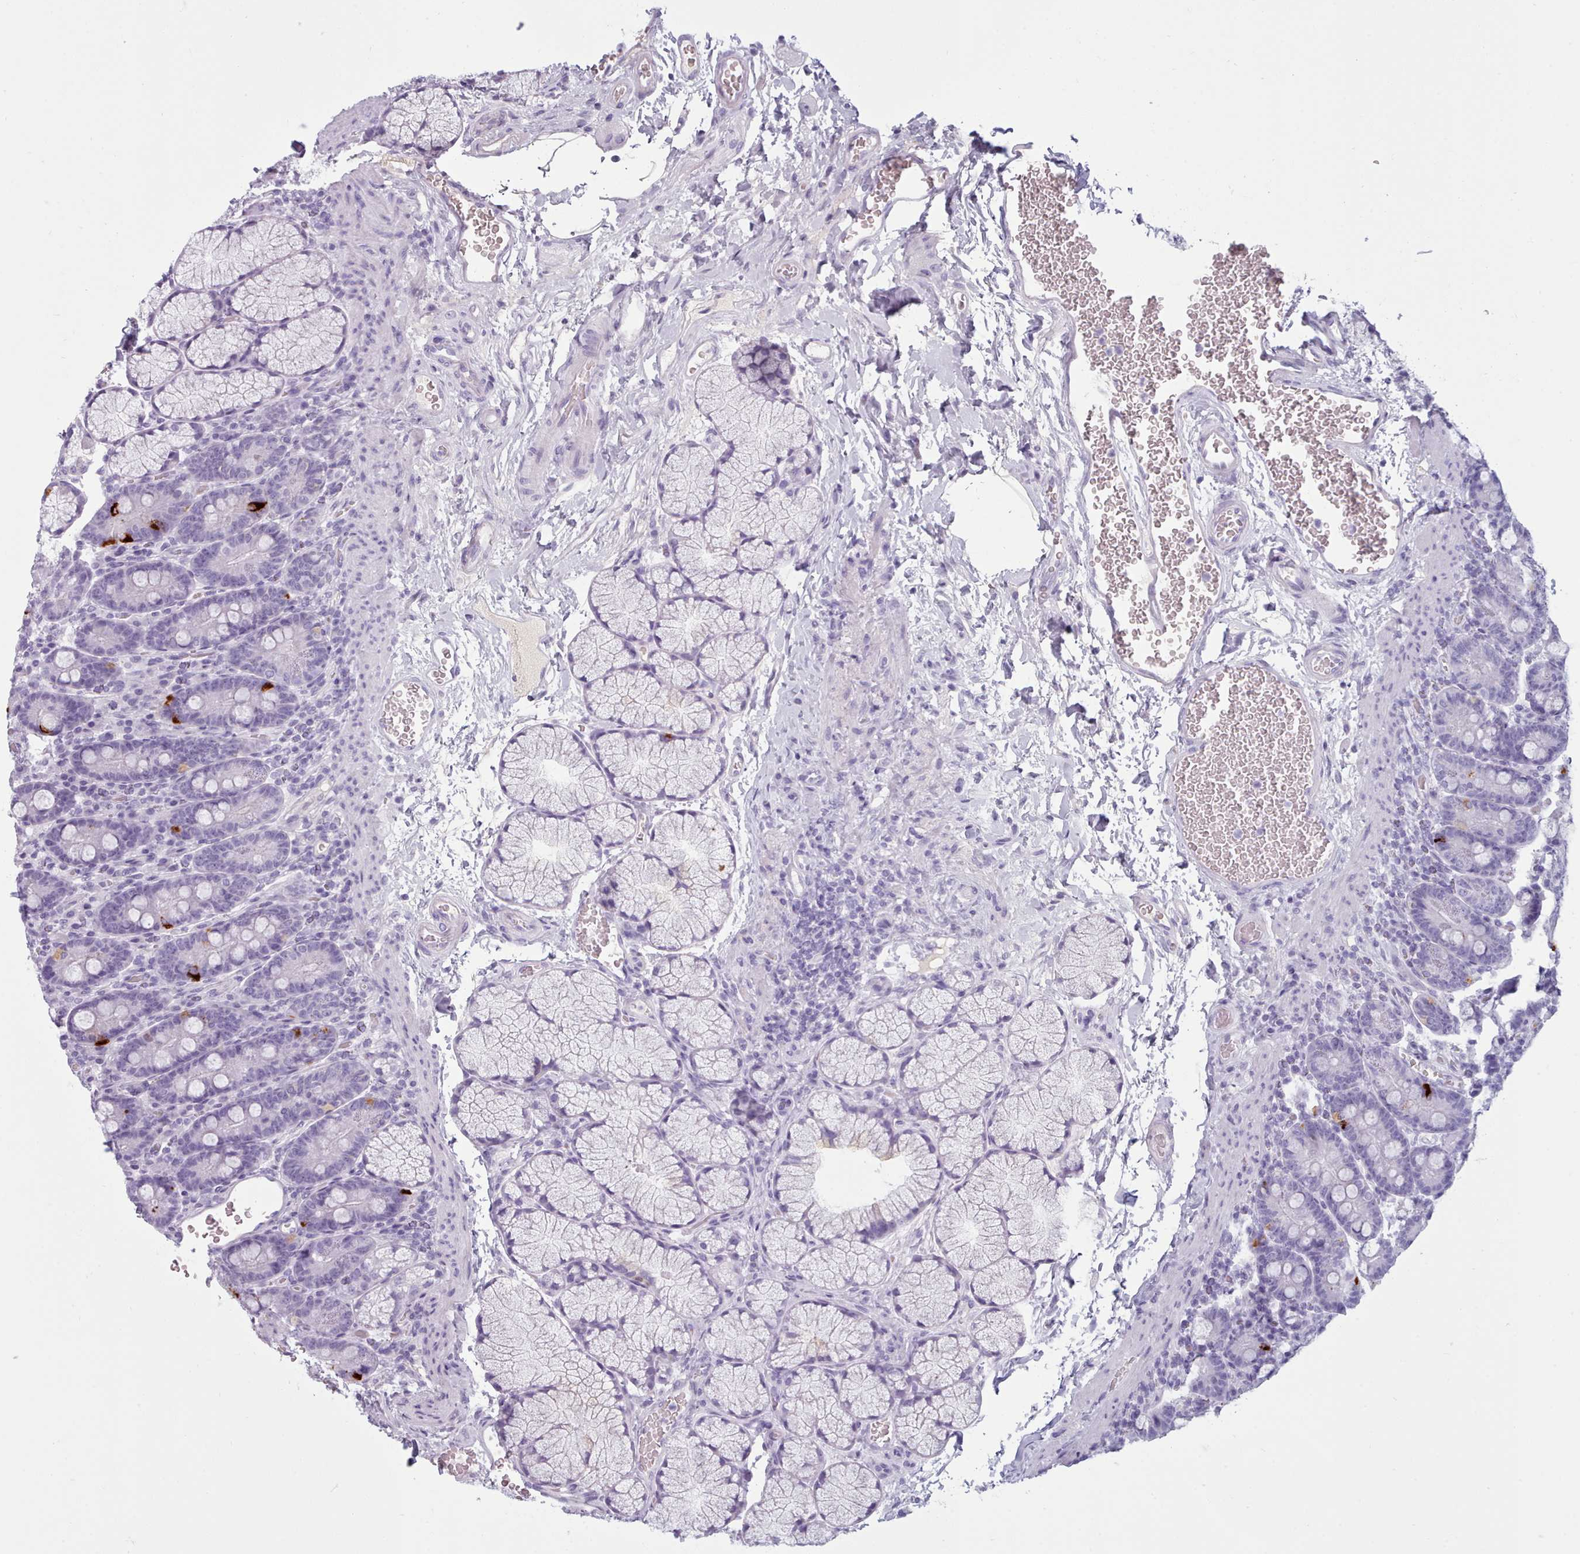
{"staining": {"intensity": "strong", "quantity": "<25%", "location": "cytoplasmic/membranous"}, "tissue": "duodenum", "cell_type": "Glandular cells", "image_type": "normal", "snomed": [{"axis": "morphology", "description": "Normal tissue, NOS"}, {"axis": "topography", "description": "Duodenum"}], "caption": "Duodenum stained with a brown dye shows strong cytoplasmic/membranous positive staining in about <25% of glandular cells.", "gene": "ZNF43", "patient": {"sex": "male", "age": 35}}